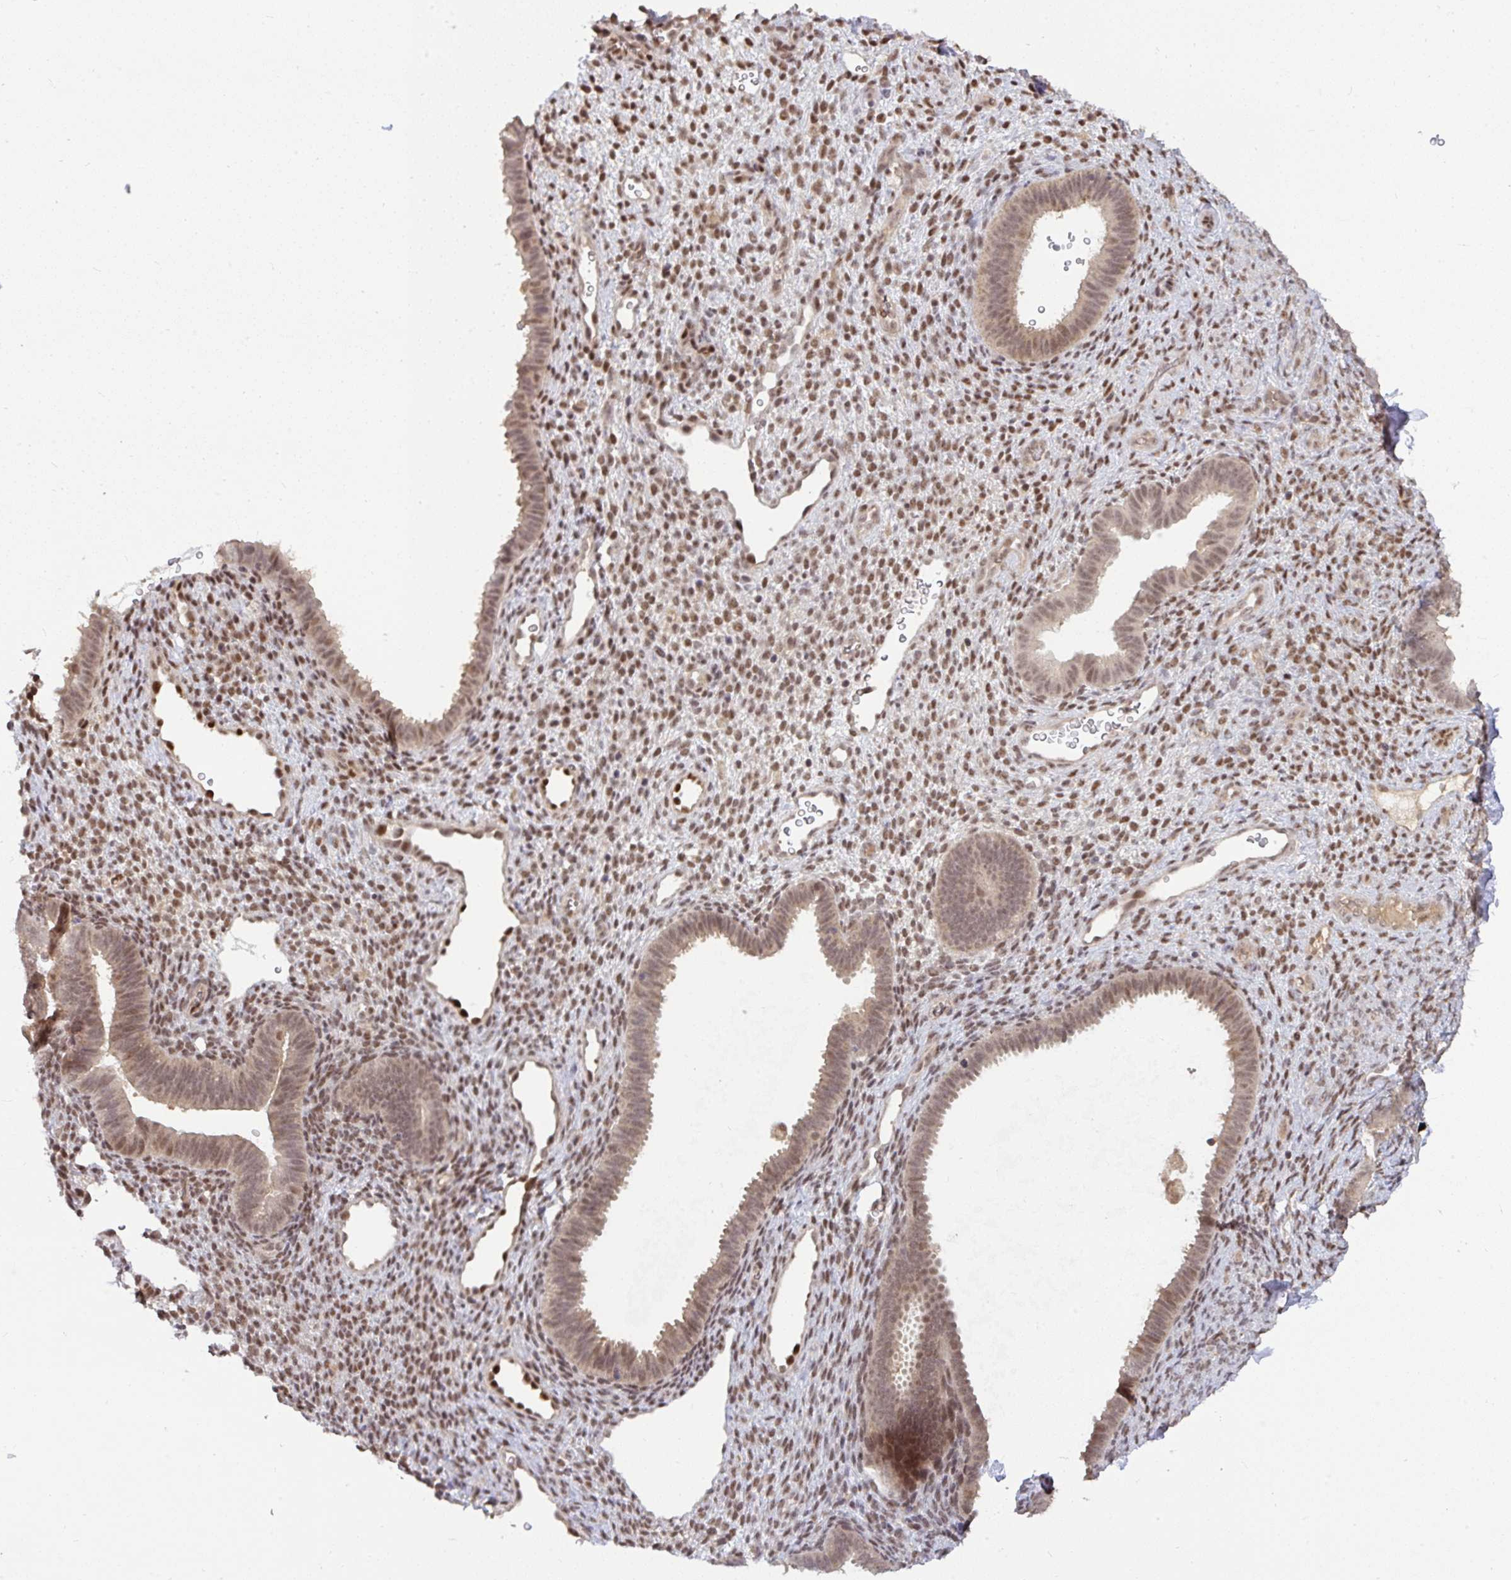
{"staining": {"intensity": "moderate", "quantity": "25%-75%", "location": "nuclear"}, "tissue": "endometrium", "cell_type": "Cells in endometrial stroma", "image_type": "normal", "snomed": [{"axis": "morphology", "description": "Normal tissue, NOS"}, {"axis": "topography", "description": "Endometrium"}], "caption": "An immunohistochemistry (IHC) photomicrograph of unremarkable tissue is shown. Protein staining in brown shows moderate nuclear positivity in endometrium within cells in endometrial stroma.", "gene": "KLF2", "patient": {"sex": "female", "age": 34}}